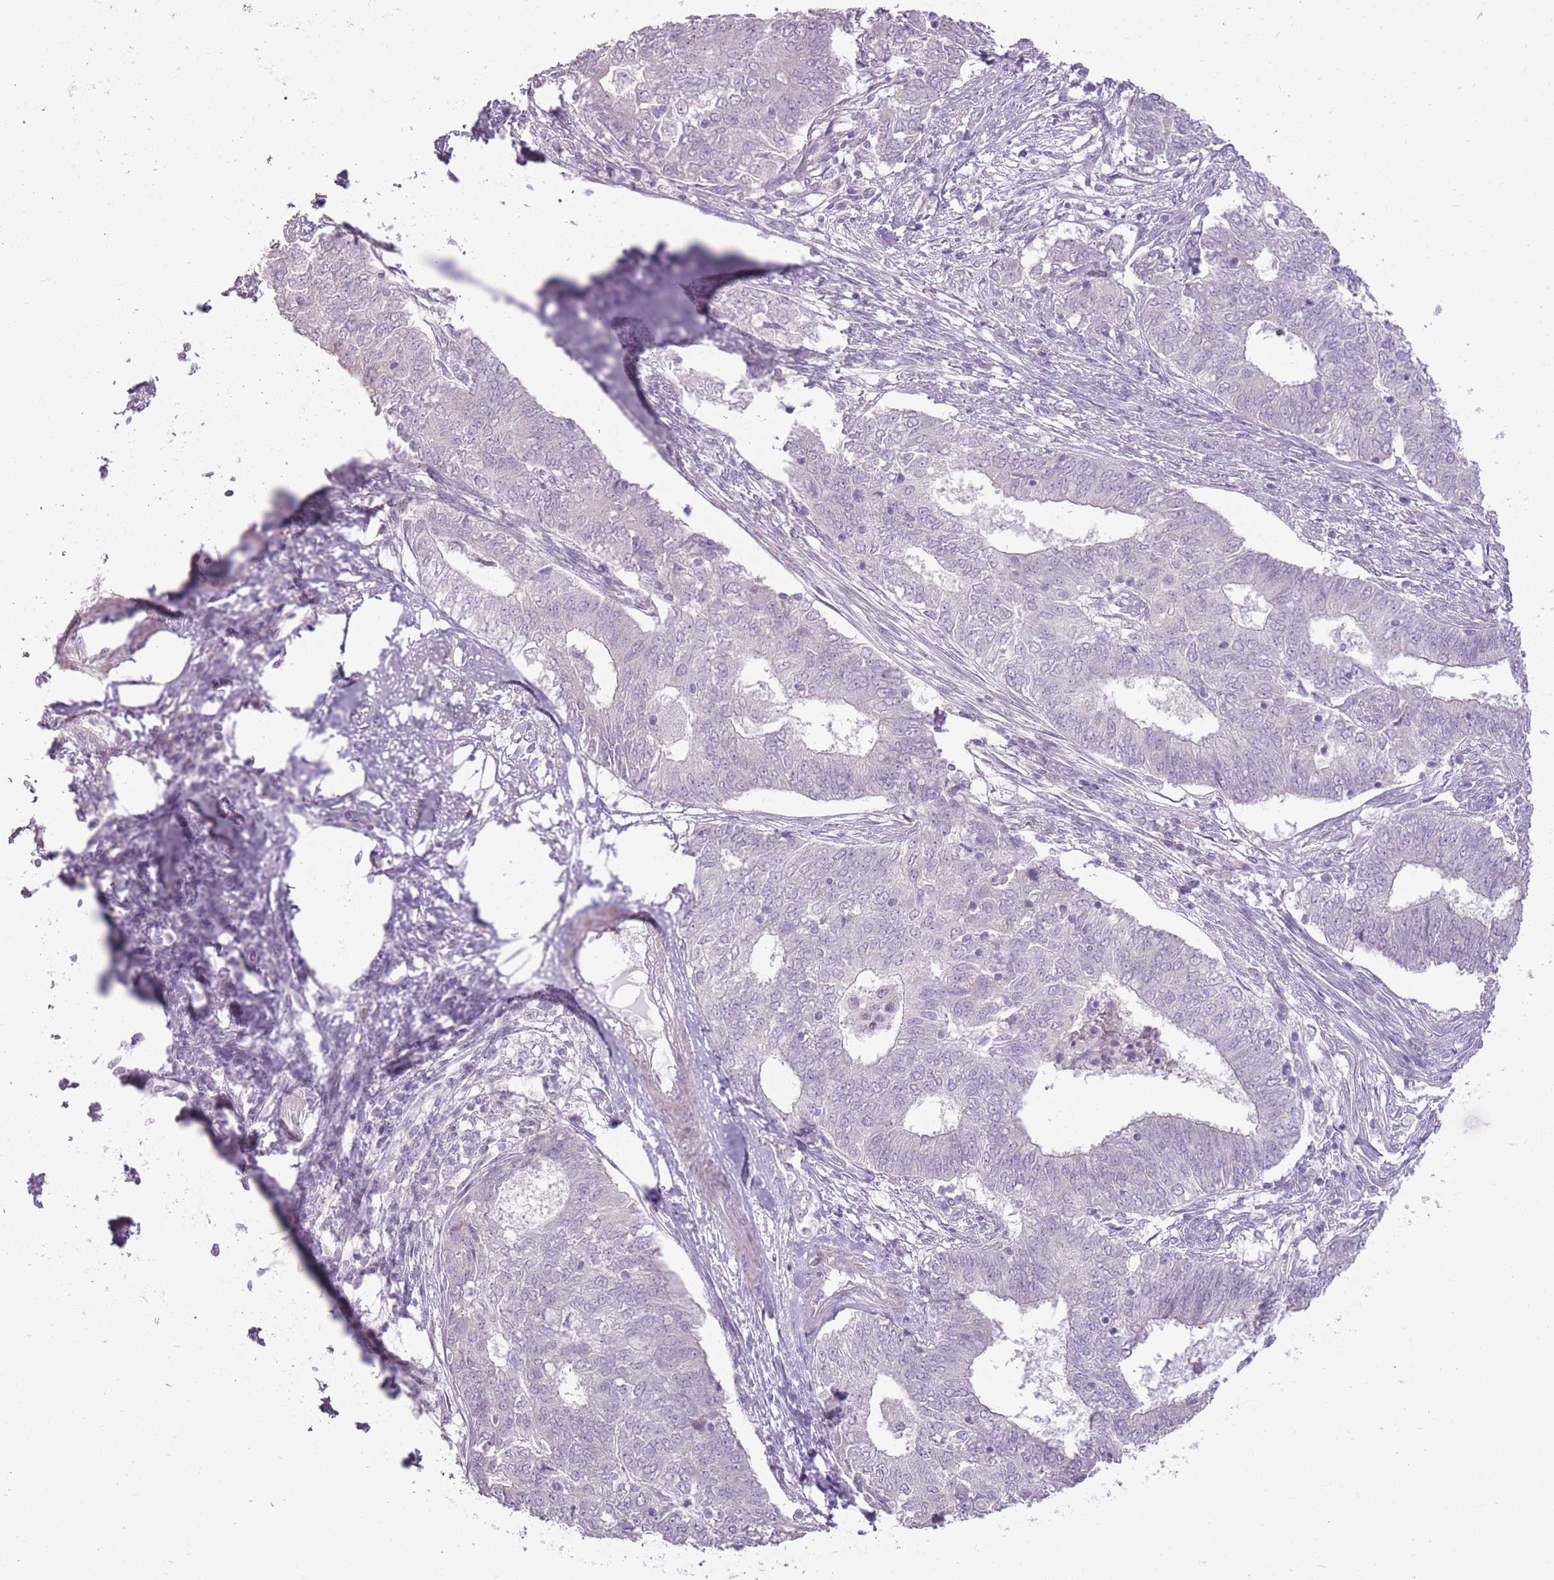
{"staining": {"intensity": "negative", "quantity": "none", "location": "none"}, "tissue": "endometrial cancer", "cell_type": "Tumor cells", "image_type": "cancer", "snomed": [{"axis": "morphology", "description": "Adenocarcinoma, NOS"}, {"axis": "topography", "description": "Endometrium"}], "caption": "This is an IHC photomicrograph of endometrial adenocarcinoma. There is no positivity in tumor cells.", "gene": "ZBTB24", "patient": {"sex": "female", "age": 62}}